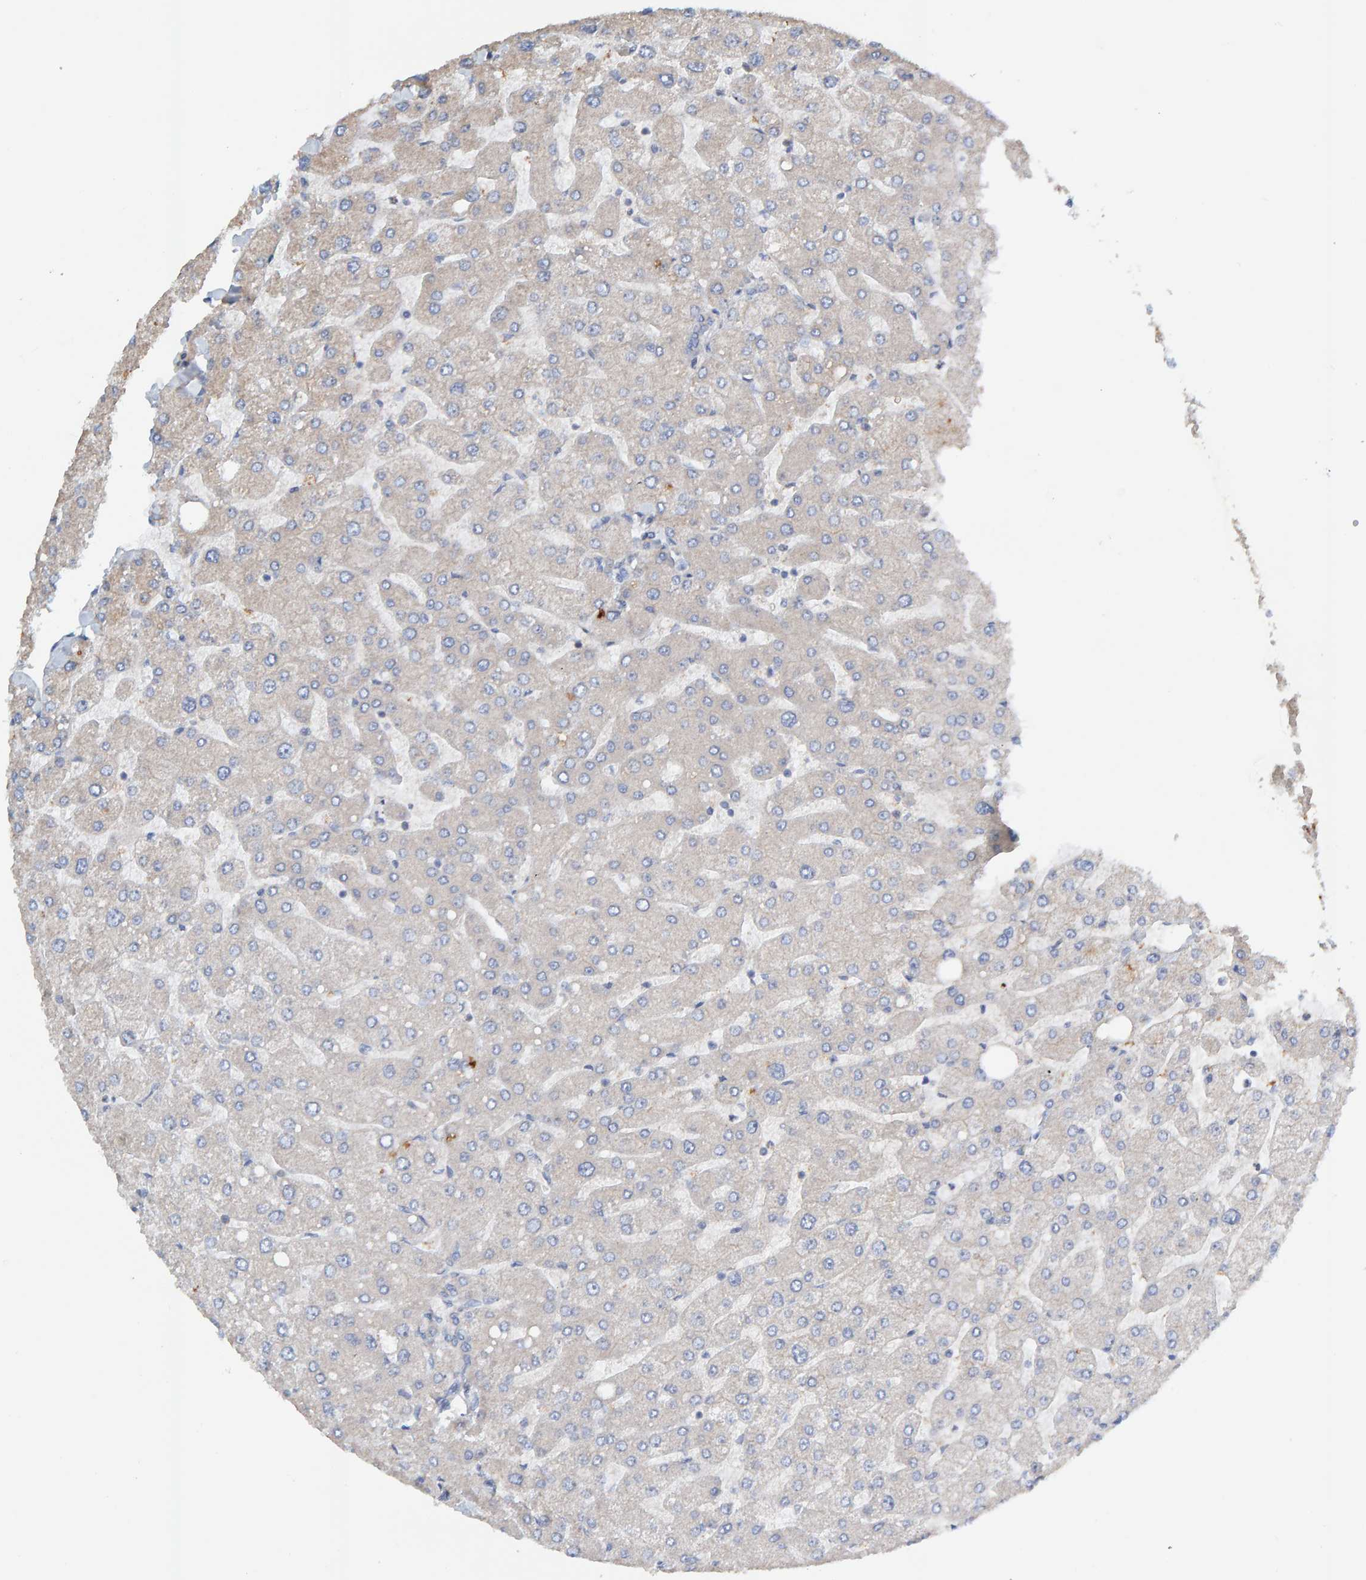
{"staining": {"intensity": "weak", "quantity": "<25%", "location": "cytoplasmic/membranous"}, "tissue": "liver", "cell_type": "Cholangiocytes", "image_type": "normal", "snomed": [{"axis": "morphology", "description": "Normal tissue, NOS"}, {"axis": "topography", "description": "Liver"}], "caption": "Unremarkable liver was stained to show a protein in brown. There is no significant staining in cholangiocytes.", "gene": "CCM2", "patient": {"sex": "male", "age": 55}}